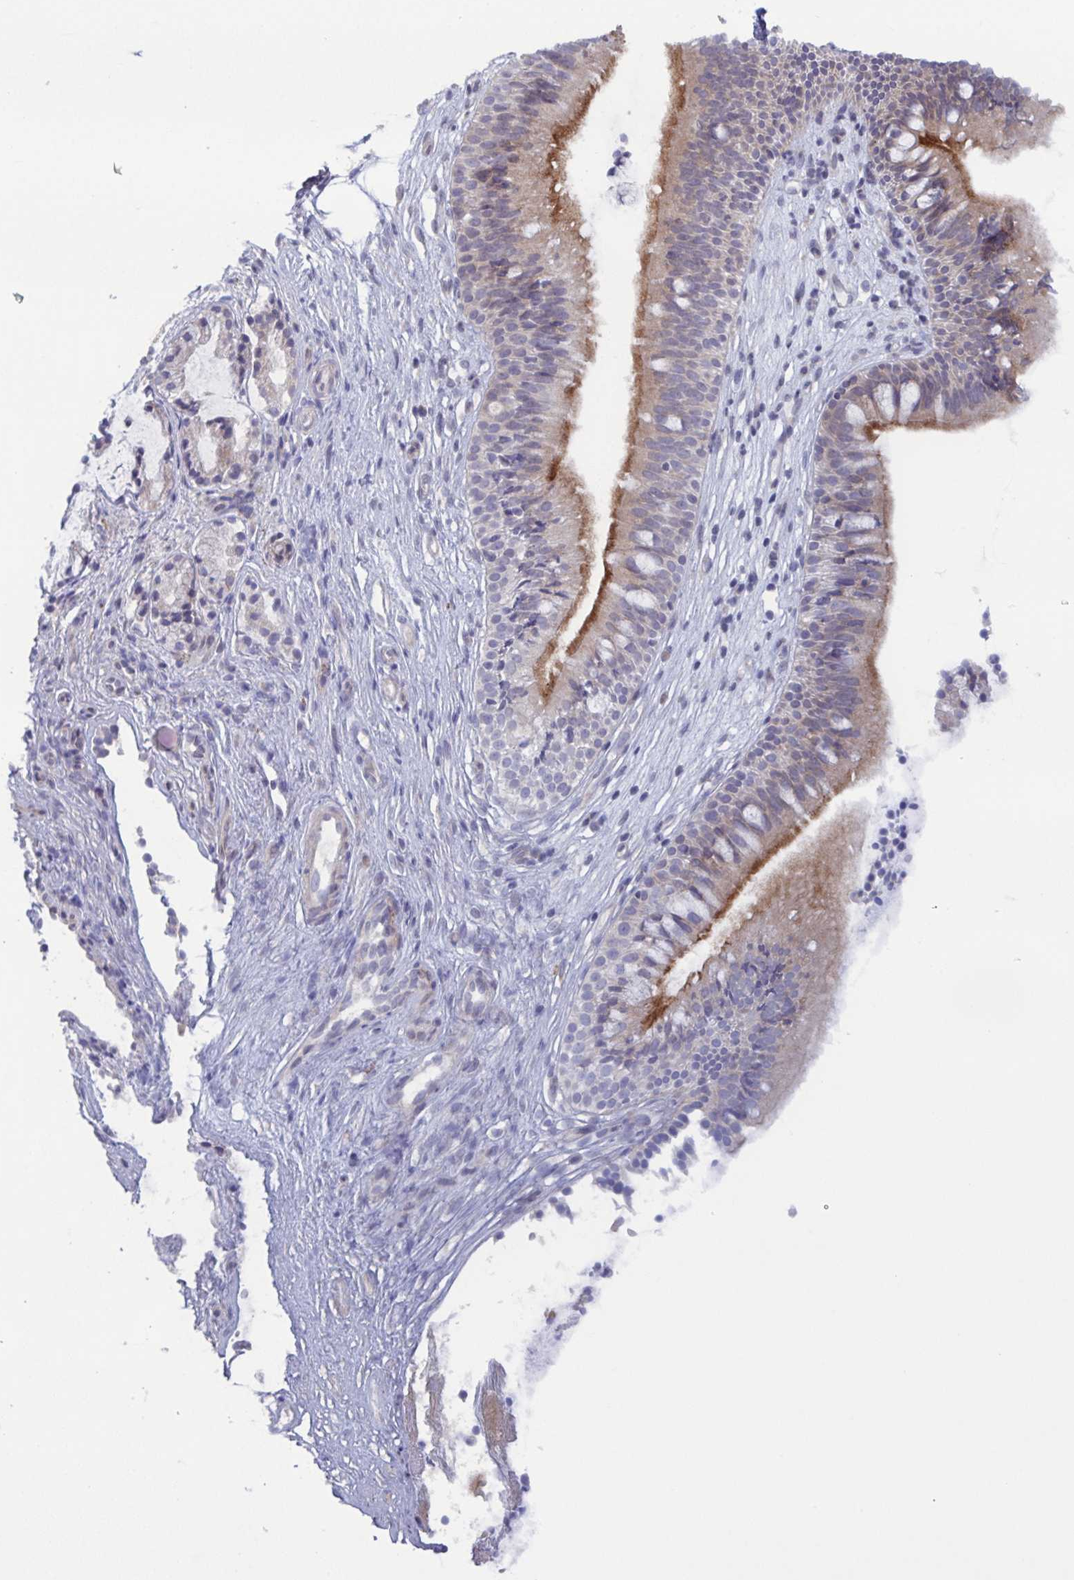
{"staining": {"intensity": "moderate", "quantity": "<25%", "location": "cytoplasmic/membranous"}, "tissue": "nasopharynx", "cell_type": "Respiratory epithelial cells", "image_type": "normal", "snomed": [{"axis": "morphology", "description": "Normal tissue, NOS"}, {"axis": "topography", "description": "Nasopharynx"}], "caption": "Immunohistochemical staining of unremarkable nasopharynx reveals <25% levels of moderate cytoplasmic/membranous protein expression in about <25% of respiratory epithelial cells.", "gene": "GLDC", "patient": {"sex": "male", "age": 67}}